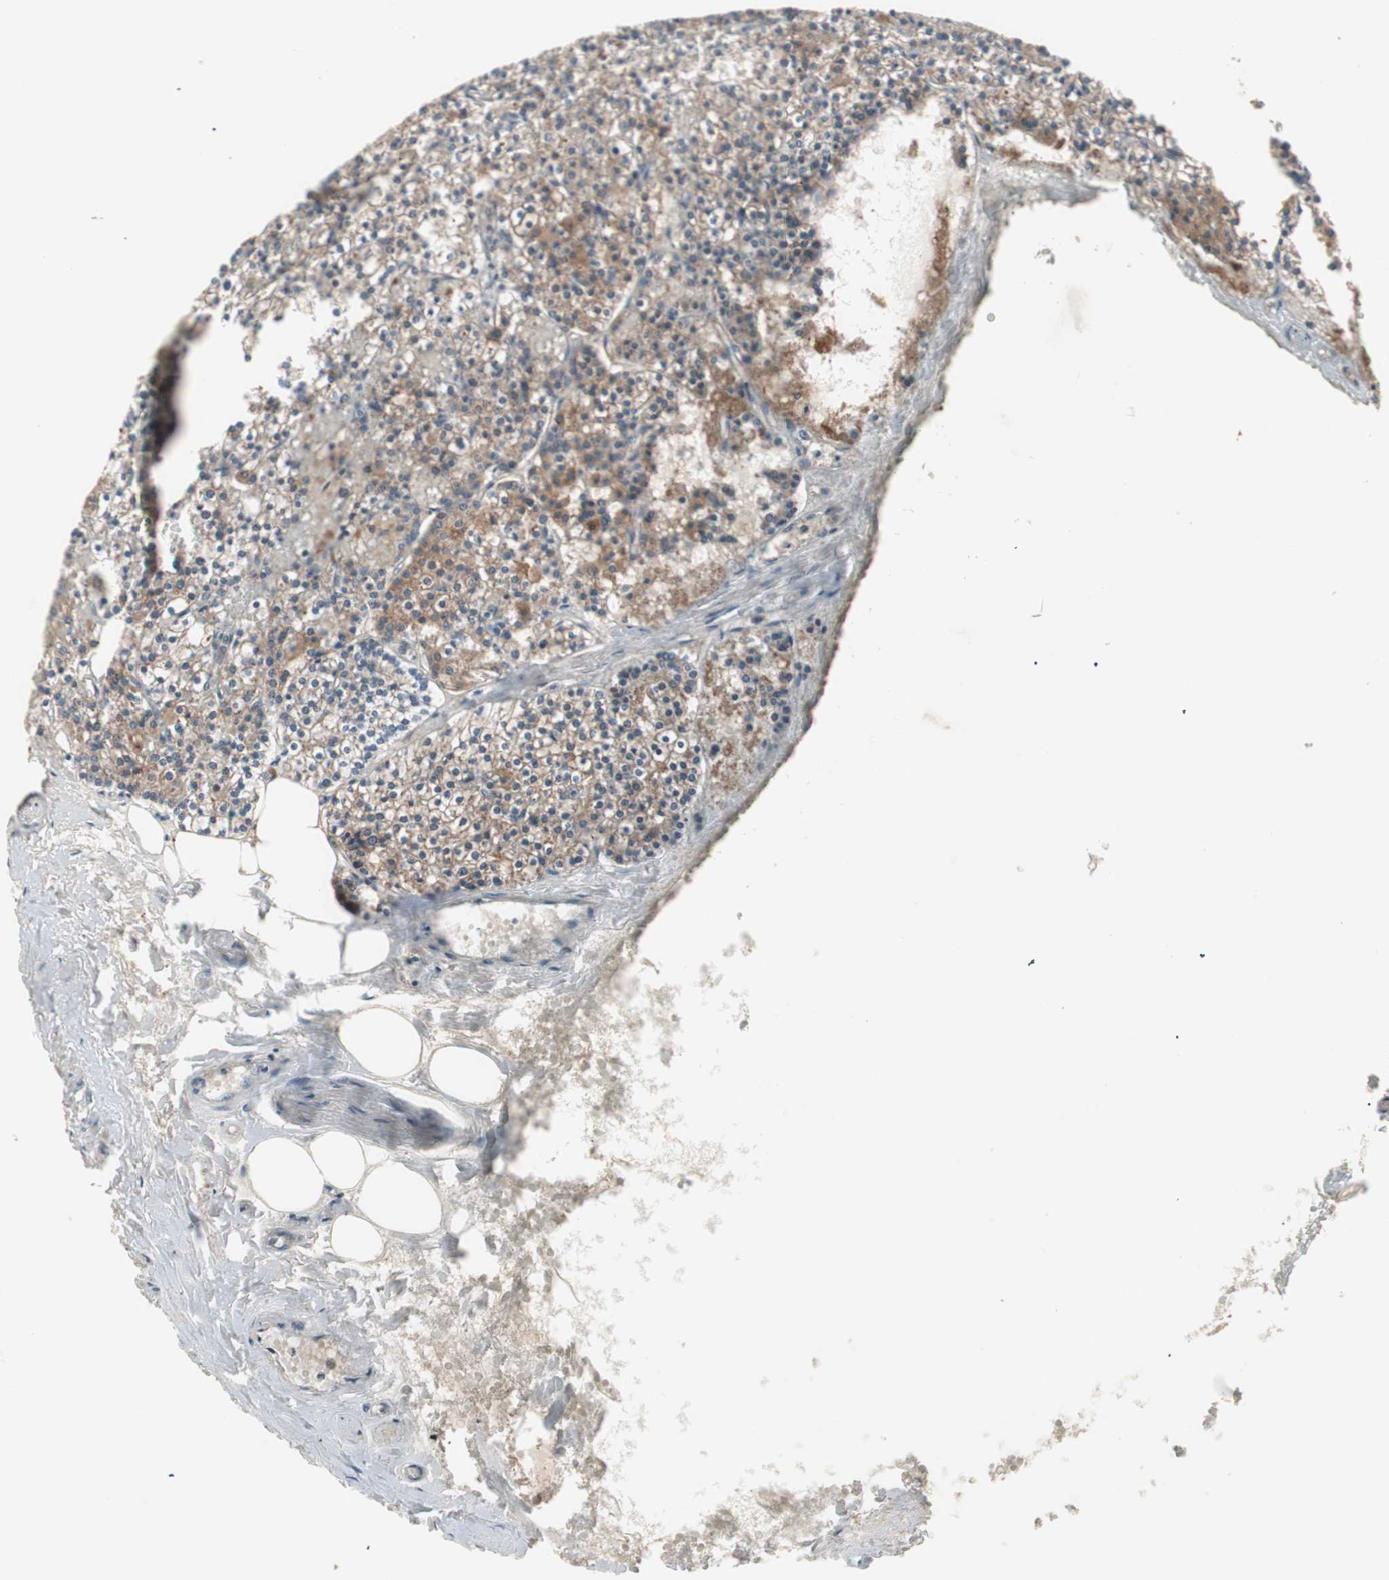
{"staining": {"intensity": "moderate", "quantity": ">75%", "location": "cytoplasmic/membranous"}, "tissue": "parathyroid gland", "cell_type": "Glandular cells", "image_type": "normal", "snomed": [{"axis": "morphology", "description": "Normal tissue, NOS"}, {"axis": "topography", "description": "Parathyroid gland"}], "caption": "DAB immunohistochemical staining of benign parathyroid gland demonstrates moderate cytoplasmic/membranous protein positivity in about >75% of glandular cells.", "gene": "HMBS", "patient": {"sex": "female", "age": 63}}